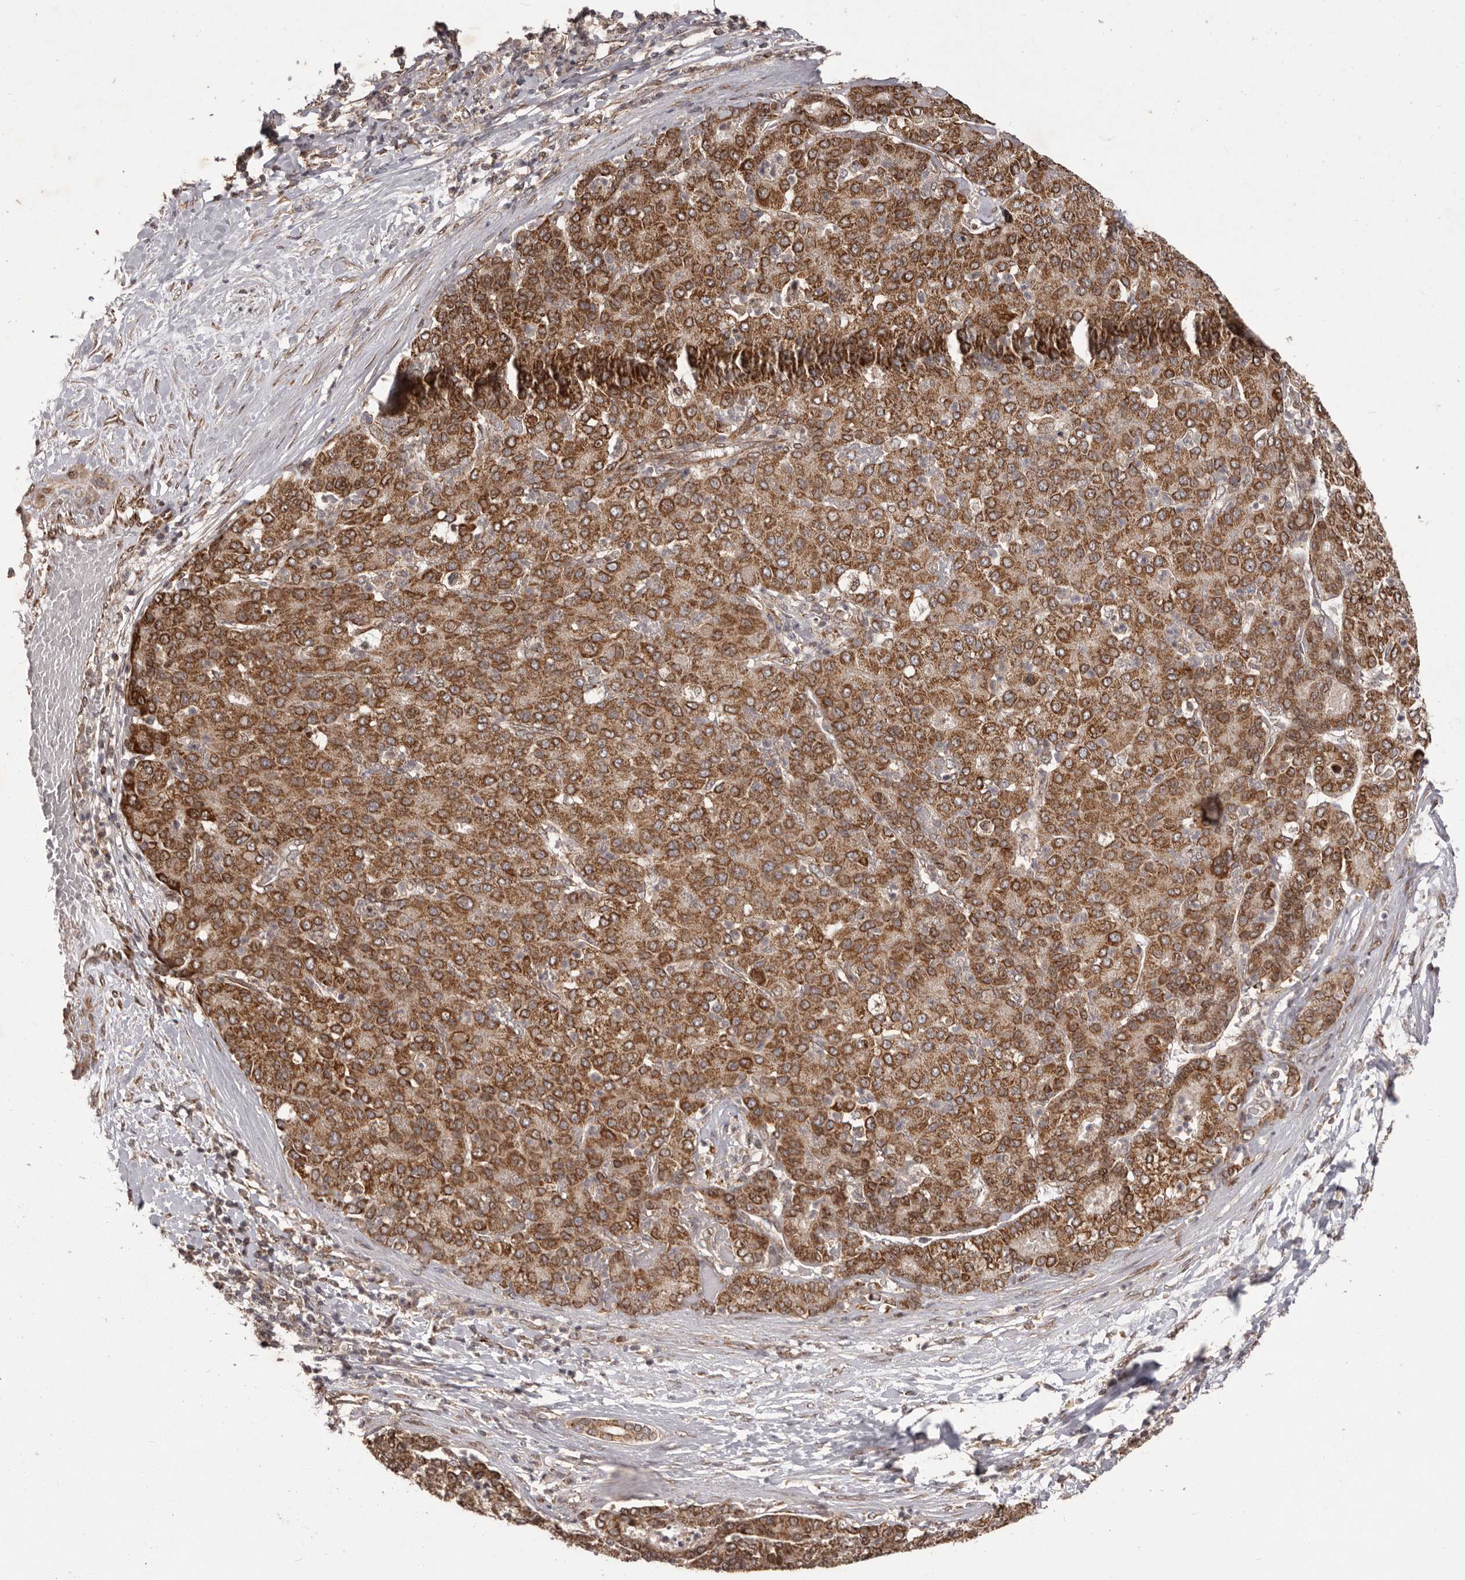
{"staining": {"intensity": "strong", "quantity": ">75%", "location": "cytoplasmic/membranous"}, "tissue": "liver cancer", "cell_type": "Tumor cells", "image_type": "cancer", "snomed": [{"axis": "morphology", "description": "Carcinoma, Hepatocellular, NOS"}, {"axis": "topography", "description": "Liver"}], "caption": "DAB immunohistochemical staining of liver hepatocellular carcinoma exhibits strong cytoplasmic/membranous protein staining in about >75% of tumor cells. The staining was performed using DAB to visualize the protein expression in brown, while the nuclei were stained in blue with hematoxylin (Magnification: 20x).", "gene": "CHRM2", "patient": {"sex": "male", "age": 65}}